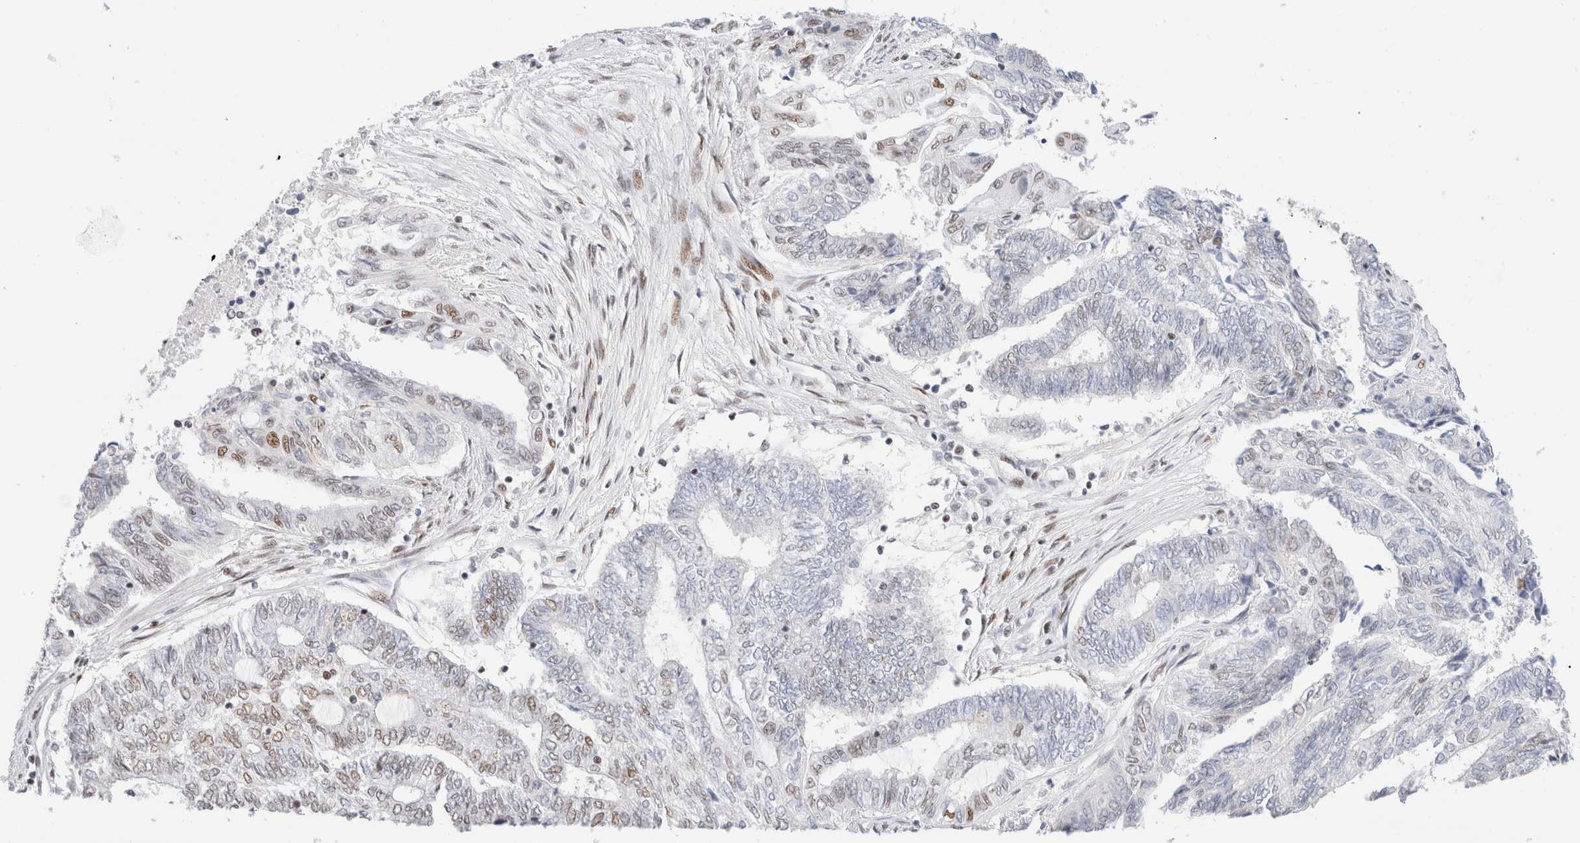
{"staining": {"intensity": "weak", "quantity": "<25%", "location": "nuclear"}, "tissue": "endometrial cancer", "cell_type": "Tumor cells", "image_type": "cancer", "snomed": [{"axis": "morphology", "description": "Adenocarcinoma, NOS"}, {"axis": "topography", "description": "Uterus"}, {"axis": "topography", "description": "Endometrium"}], "caption": "Tumor cells are negative for brown protein staining in endometrial cancer.", "gene": "ZNF282", "patient": {"sex": "female", "age": 70}}